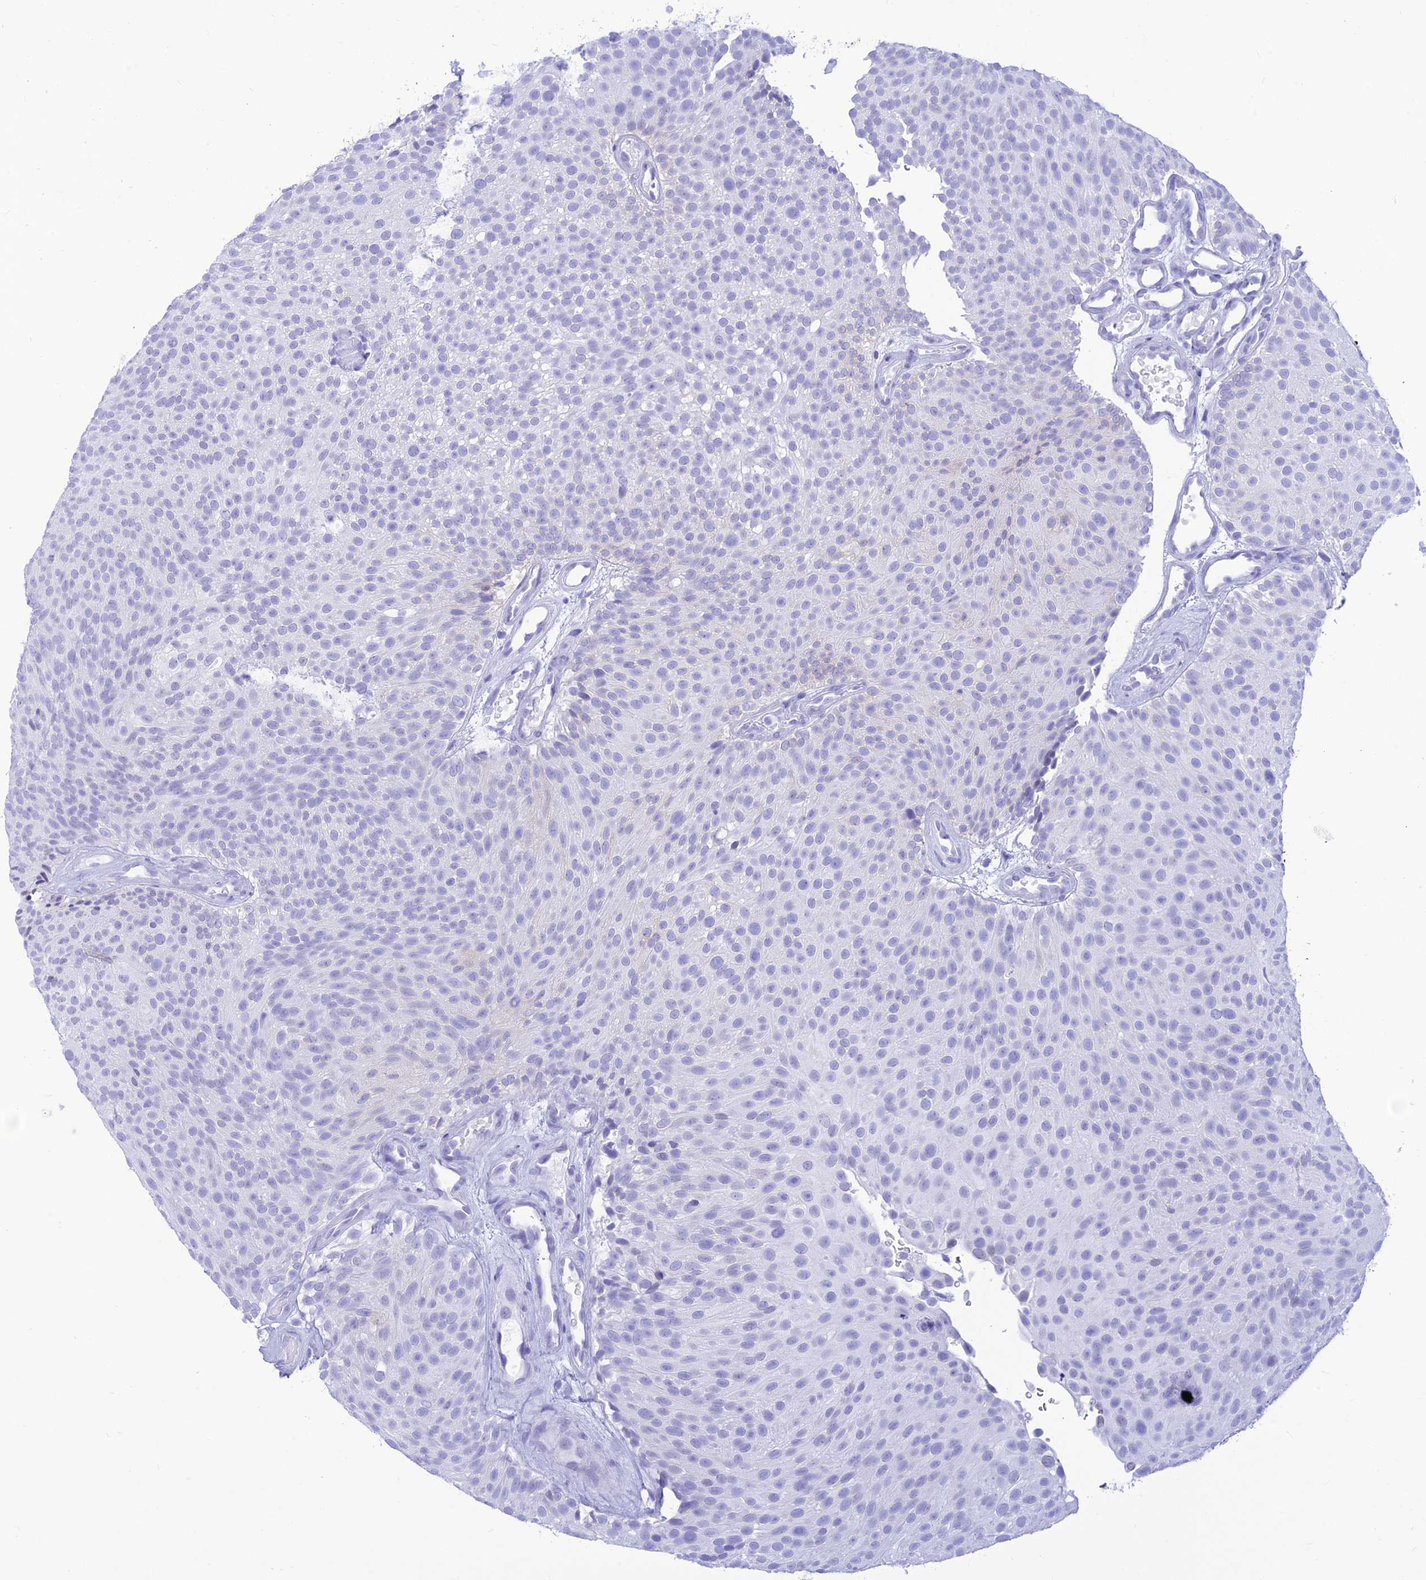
{"staining": {"intensity": "negative", "quantity": "none", "location": "none"}, "tissue": "urothelial cancer", "cell_type": "Tumor cells", "image_type": "cancer", "snomed": [{"axis": "morphology", "description": "Urothelial carcinoma, Low grade"}, {"axis": "topography", "description": "Urinary bladder"}], "caption": "Immunohistochemistry (IHC) photomicrograph of urothelial cancer stained for a protein (brown), which displays no expression in tumor cells.", "gene": "PRNP", "patient": {"sex": "male", "age": 78}}